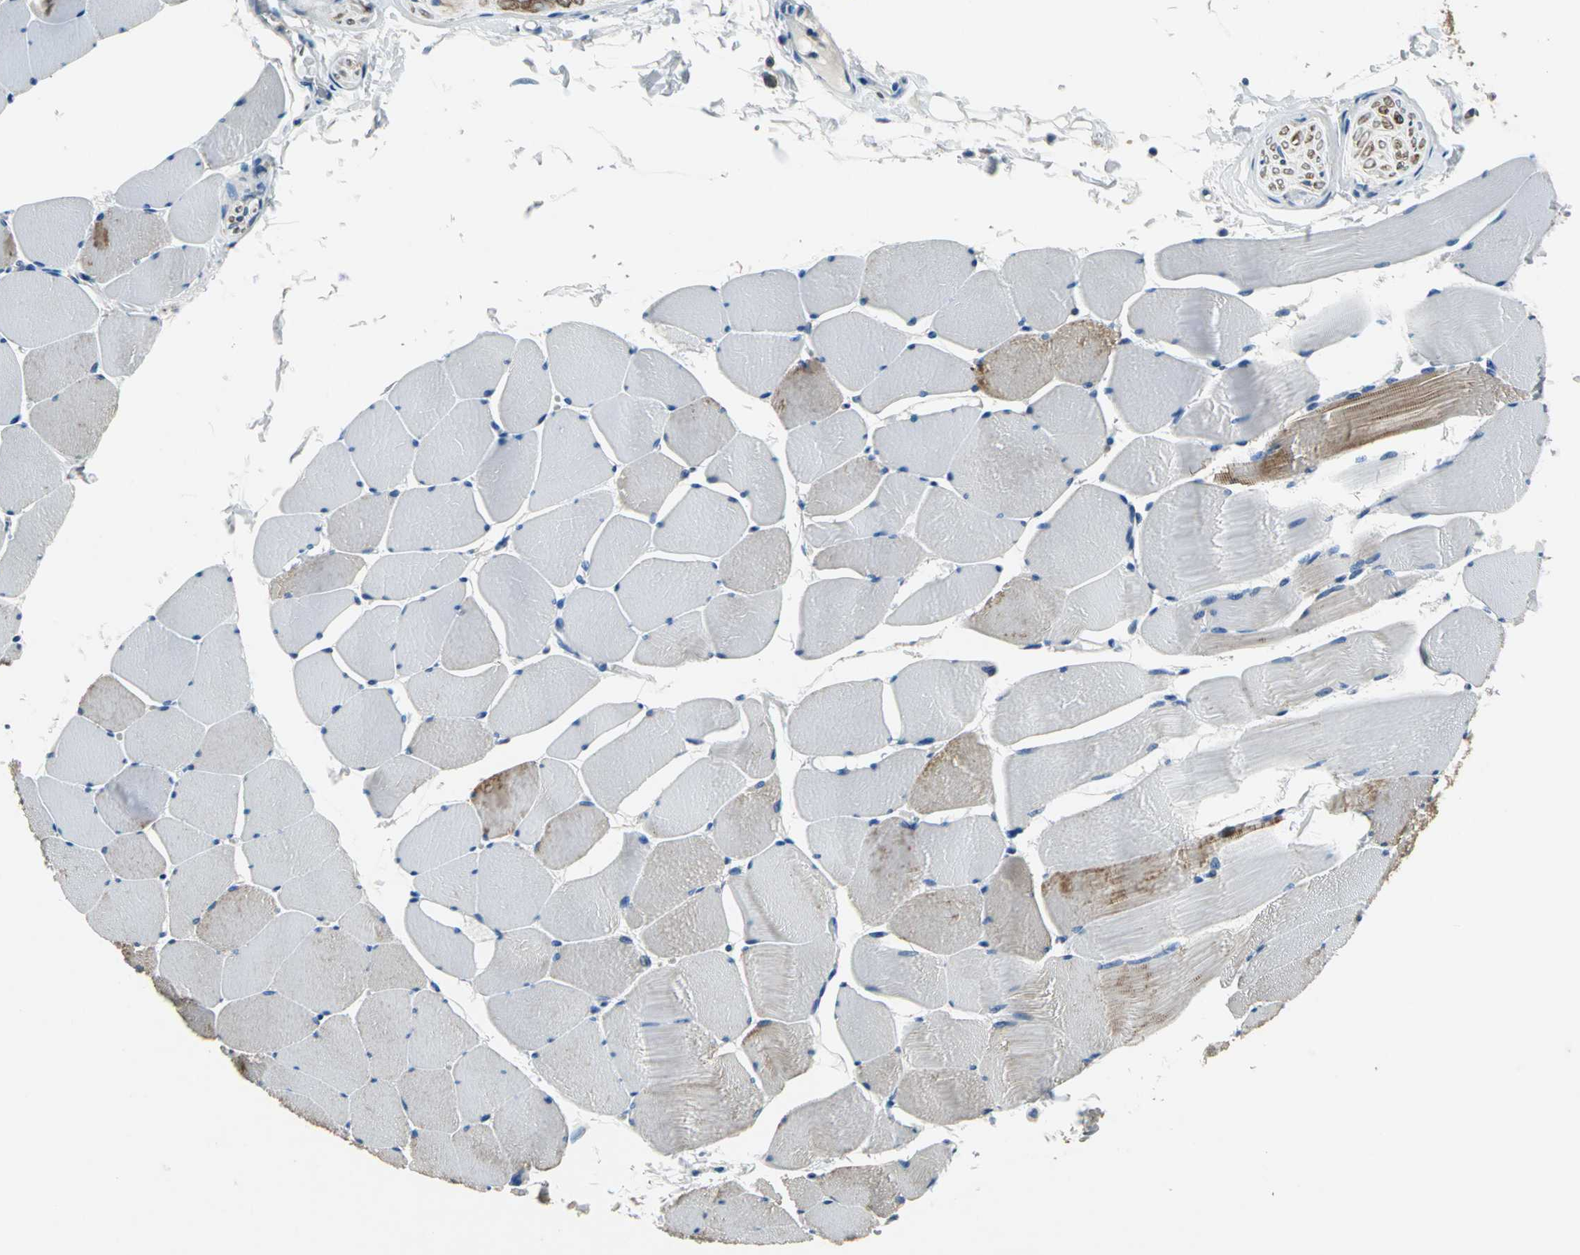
{"staining": {"intensity": "strong", "quantity": "<25%", "location": "cytoplasmic/membranous"}, "tissue": "skeletal muscle", "cell_type": "Myocytes", "image_type": "normal", "snomed": [{"axis": "morphology", "description": "Normal tissue, NOS"}, {"axis": "topography", "description": "Skeletal muscle"}], "caption": "Protein expression analysis of unremarkable human skeletal muscle reveals strong cytoplasmic/membranous staining in about <25% of myocytes.", "gene": "PRKCA", "patient": {"sex": "male", "age": 62}}